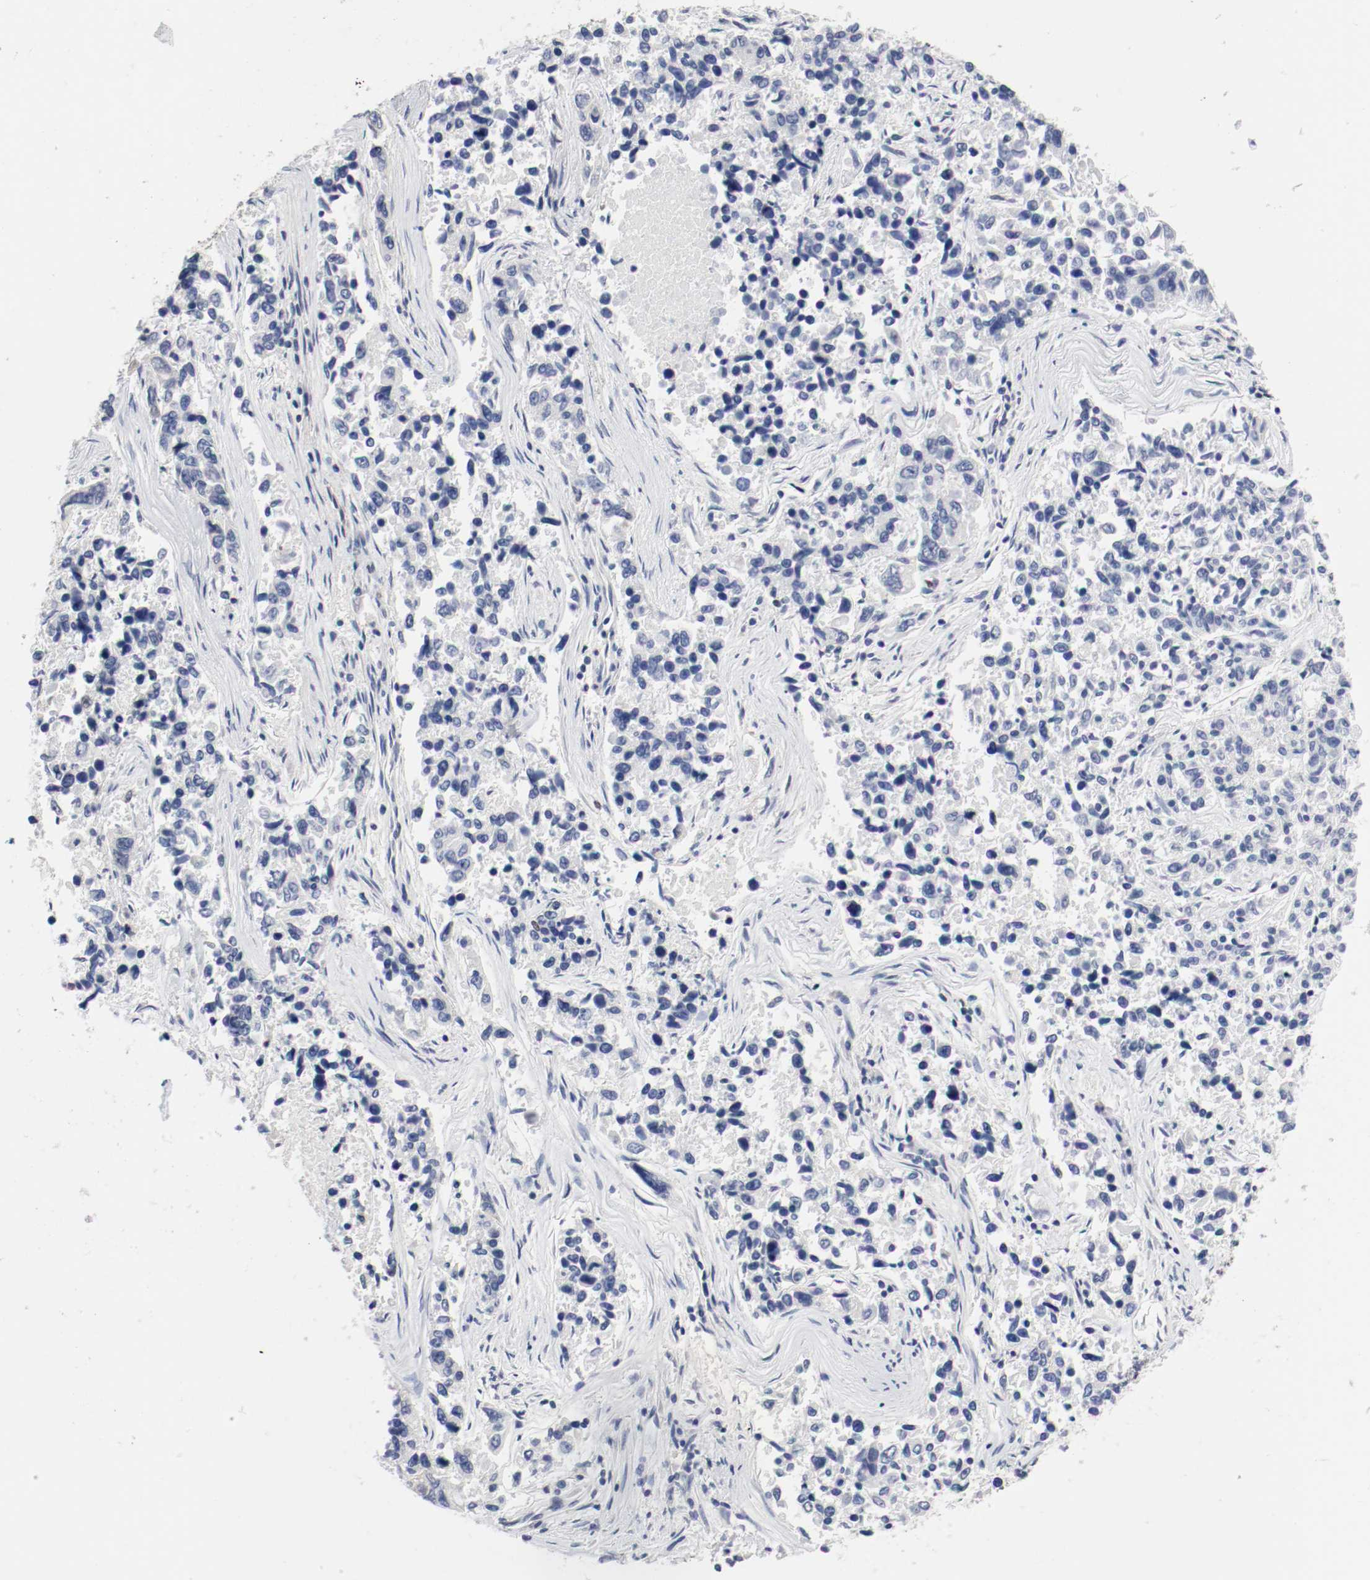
{"staining": {"intensity": "negative", "quantity": "none", "location": "none"}, "tissue": "lung cancer", "cell_type": "Tumor cells", "image_type": "cancer", "snomed": [{"axis": "morphology", "description": "Adenocarcinoma, NOS"}, {"axis": "topography", "description": "Lung"}], "caption": "This is an immunohistochemistry (IHC) photomicrograph of lung cancer (adenocarcinoma). There is no expression in tumor cells.", "gene": "FOSL2", "patient": {"sex": "male", "age": 84}}